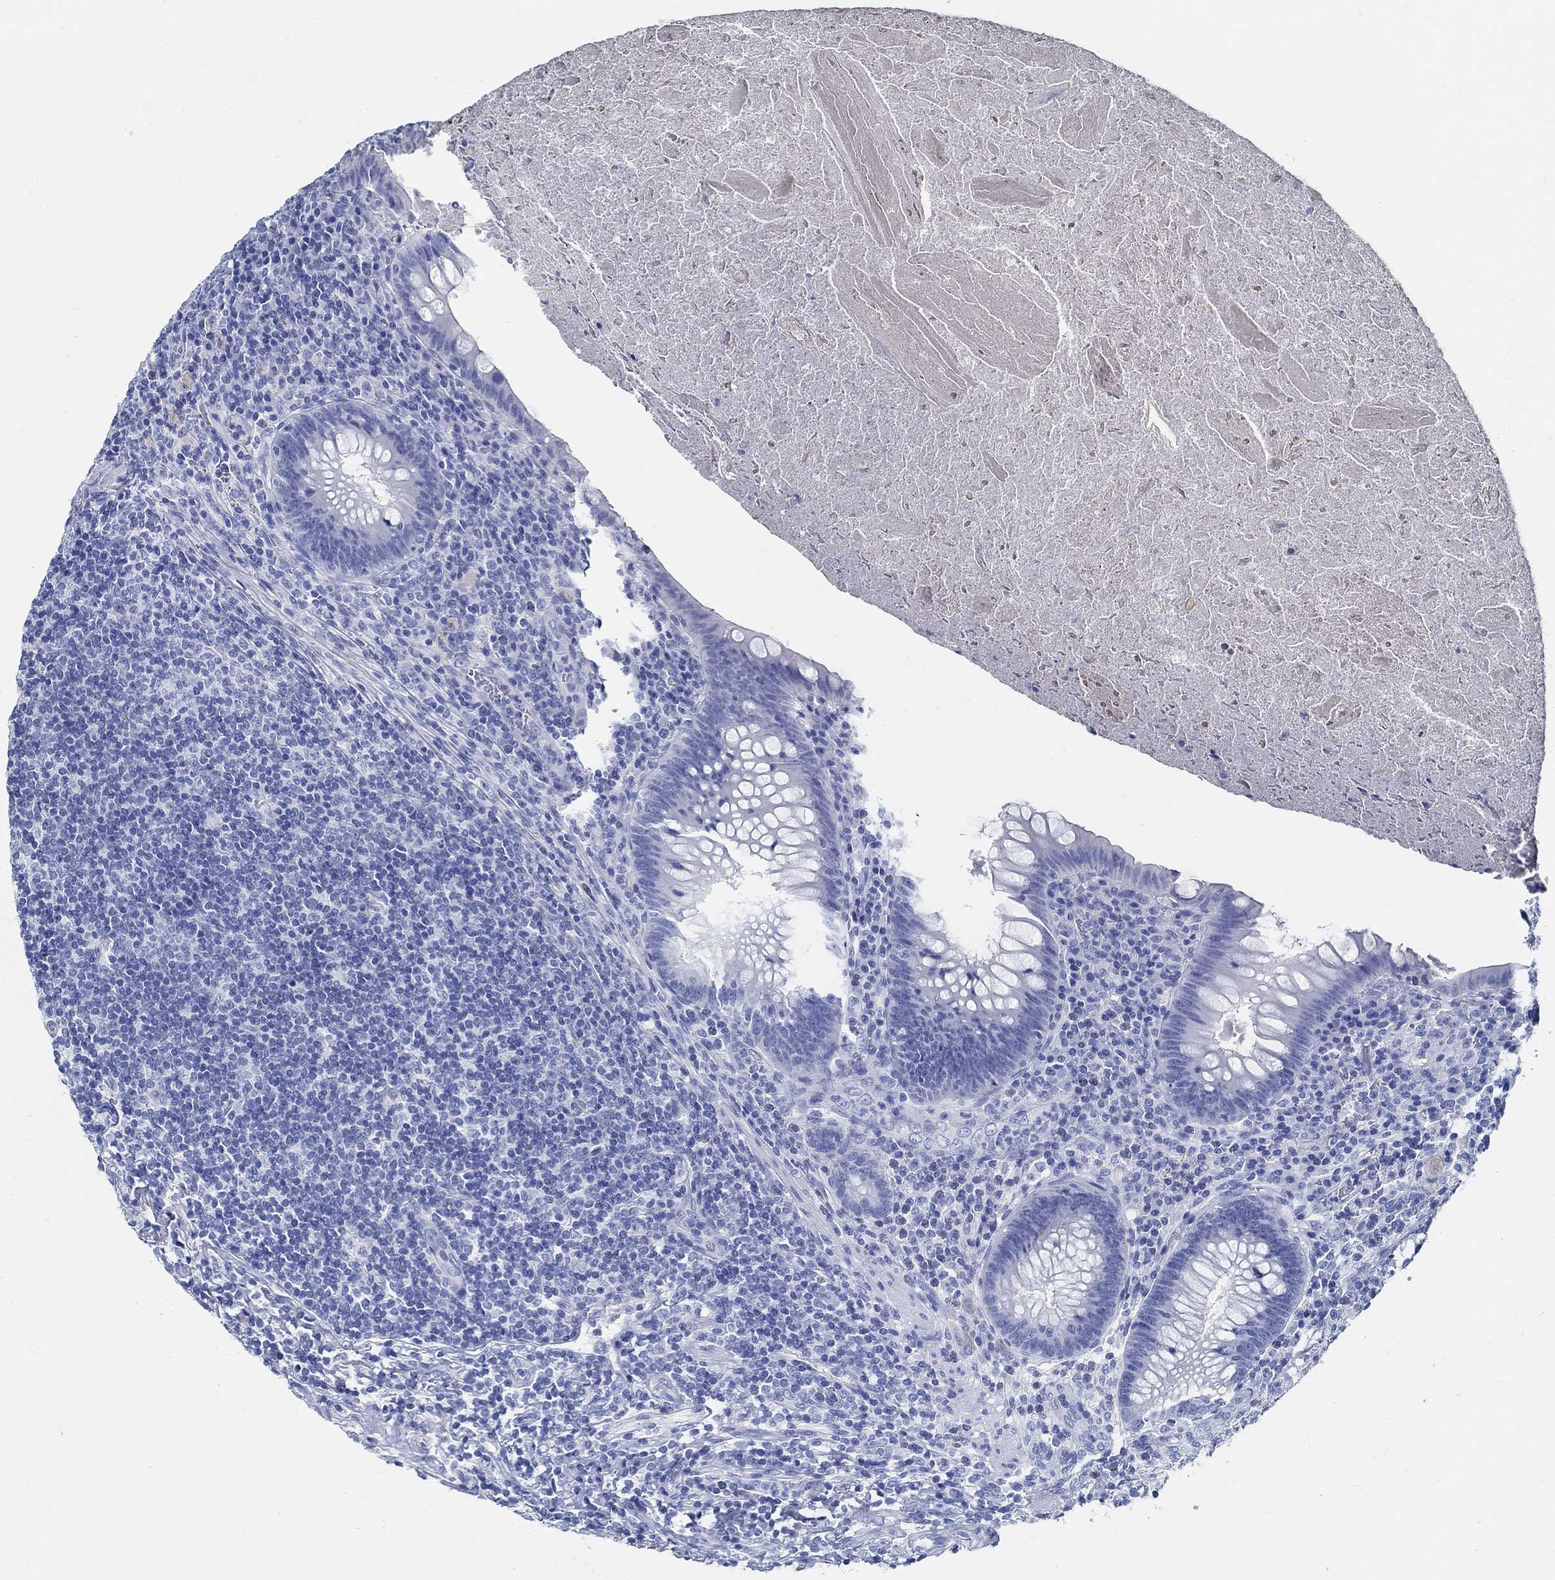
{"staining": {"intensity": "negative", "quantity": "none", "location": "none"}, "tissue": "appendix", "cell_type": "Glandular cells", "image_type": "normal", "snomed": [{"axis": "morphology", "description": "Normal tissue, NOS"}, {"axis": "topography", "description": "Appendix"}], "caption": "The micrograph demonstrates no significant staining in glandular cells of appendix. Nuclei are stained in blue.", "gene": "SLC45A1", "patient": {"sex": "male", "age": 47}}